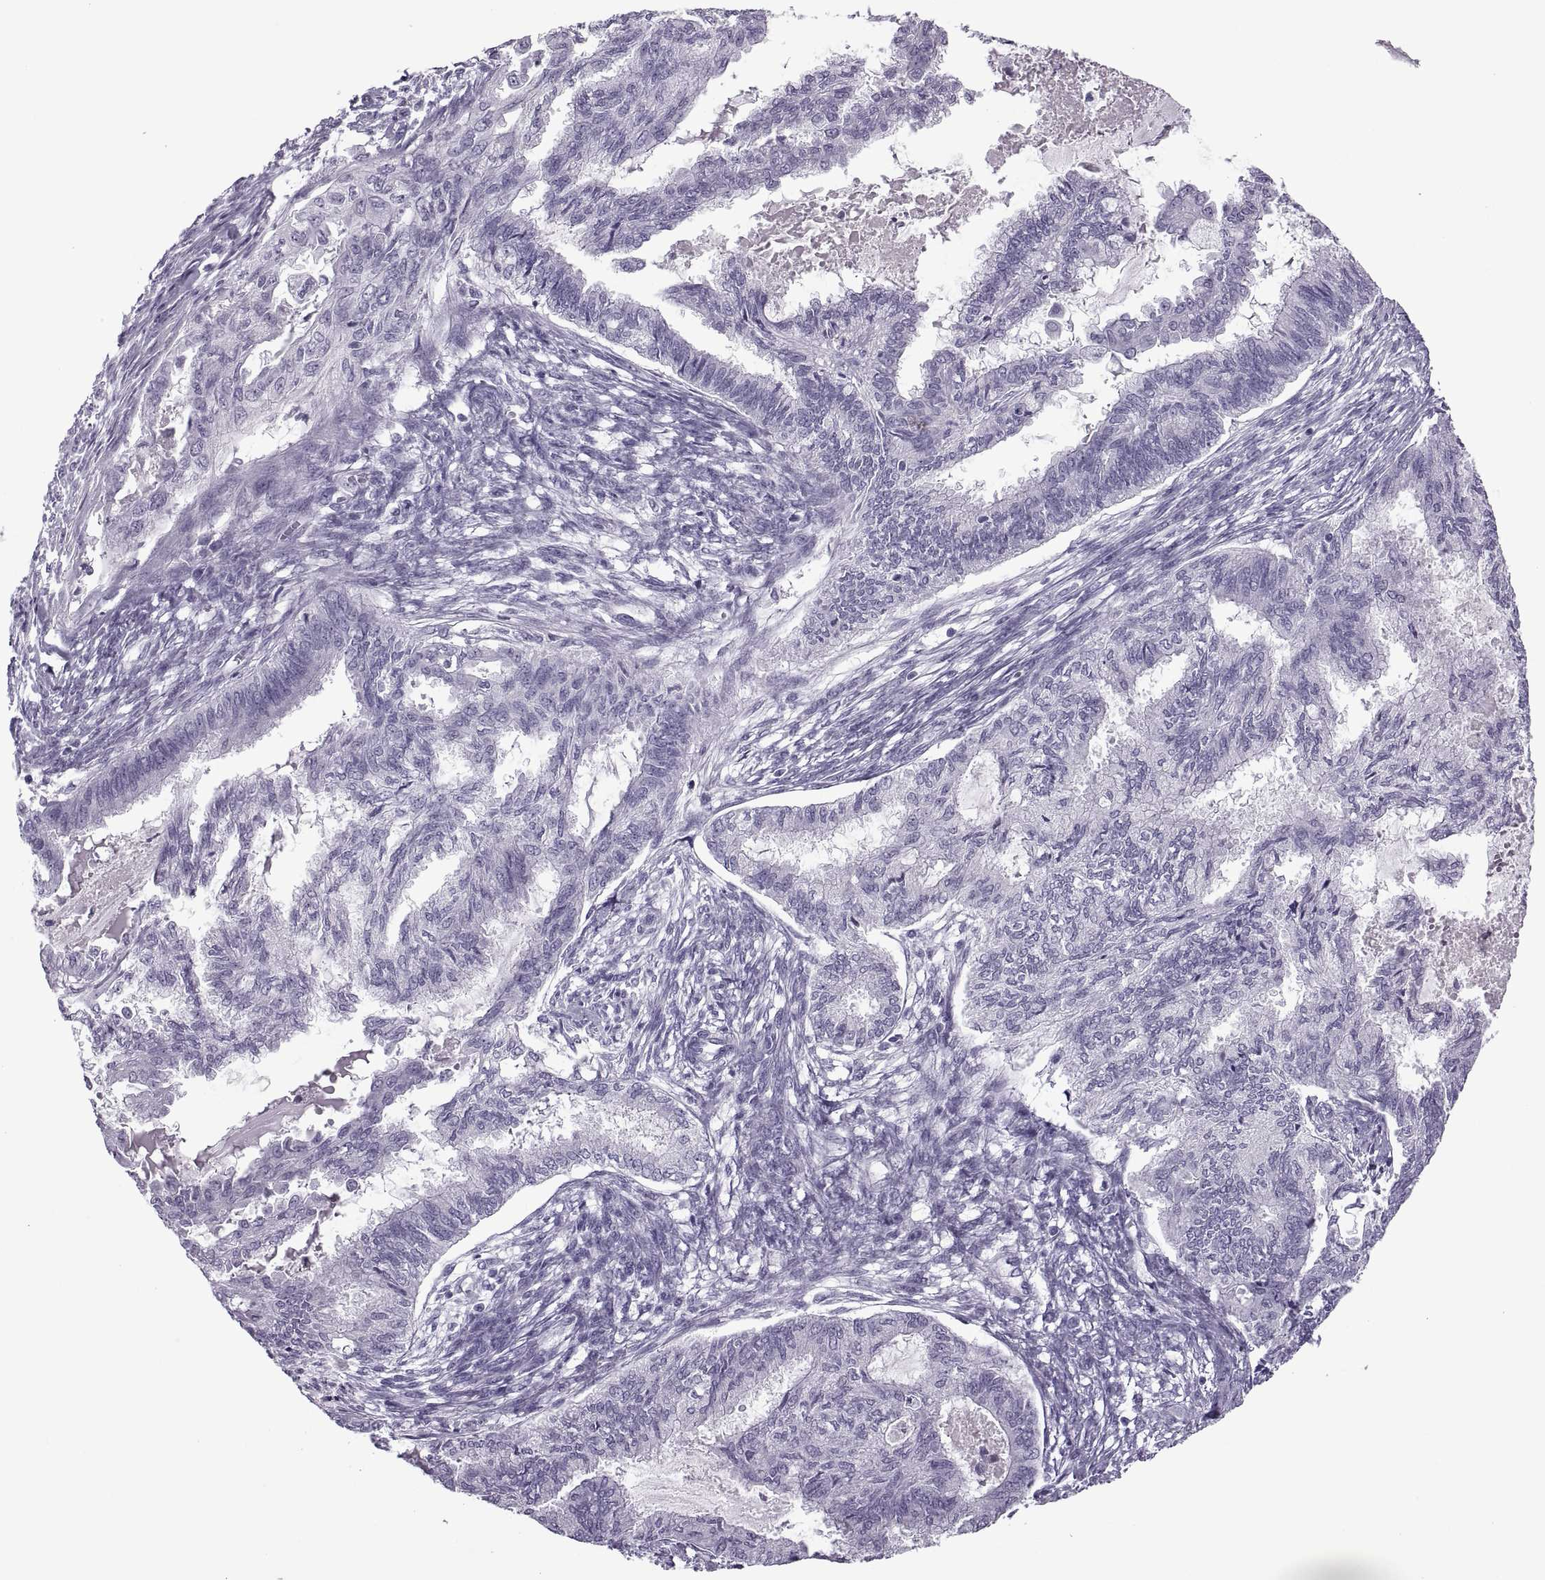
{"staining": {"intensity": "negative", "quantity": "none", "location": "none"}, "tissue": "endometrial cancer", "cell_type": "Tumor cells", "image_type": "cancer", "snomed": [{"axis": "morphology", "description": "Adenocarcinoma, NOS"}, {"axis": "topography", "description": "Endometrium"}], "caption": "Histopathology image shows no significant protein staining in tumor cells of adenocarcinoma (endometrial).", "gene": "FAM24A", "patient": {"sex": "female", "age": 86}}